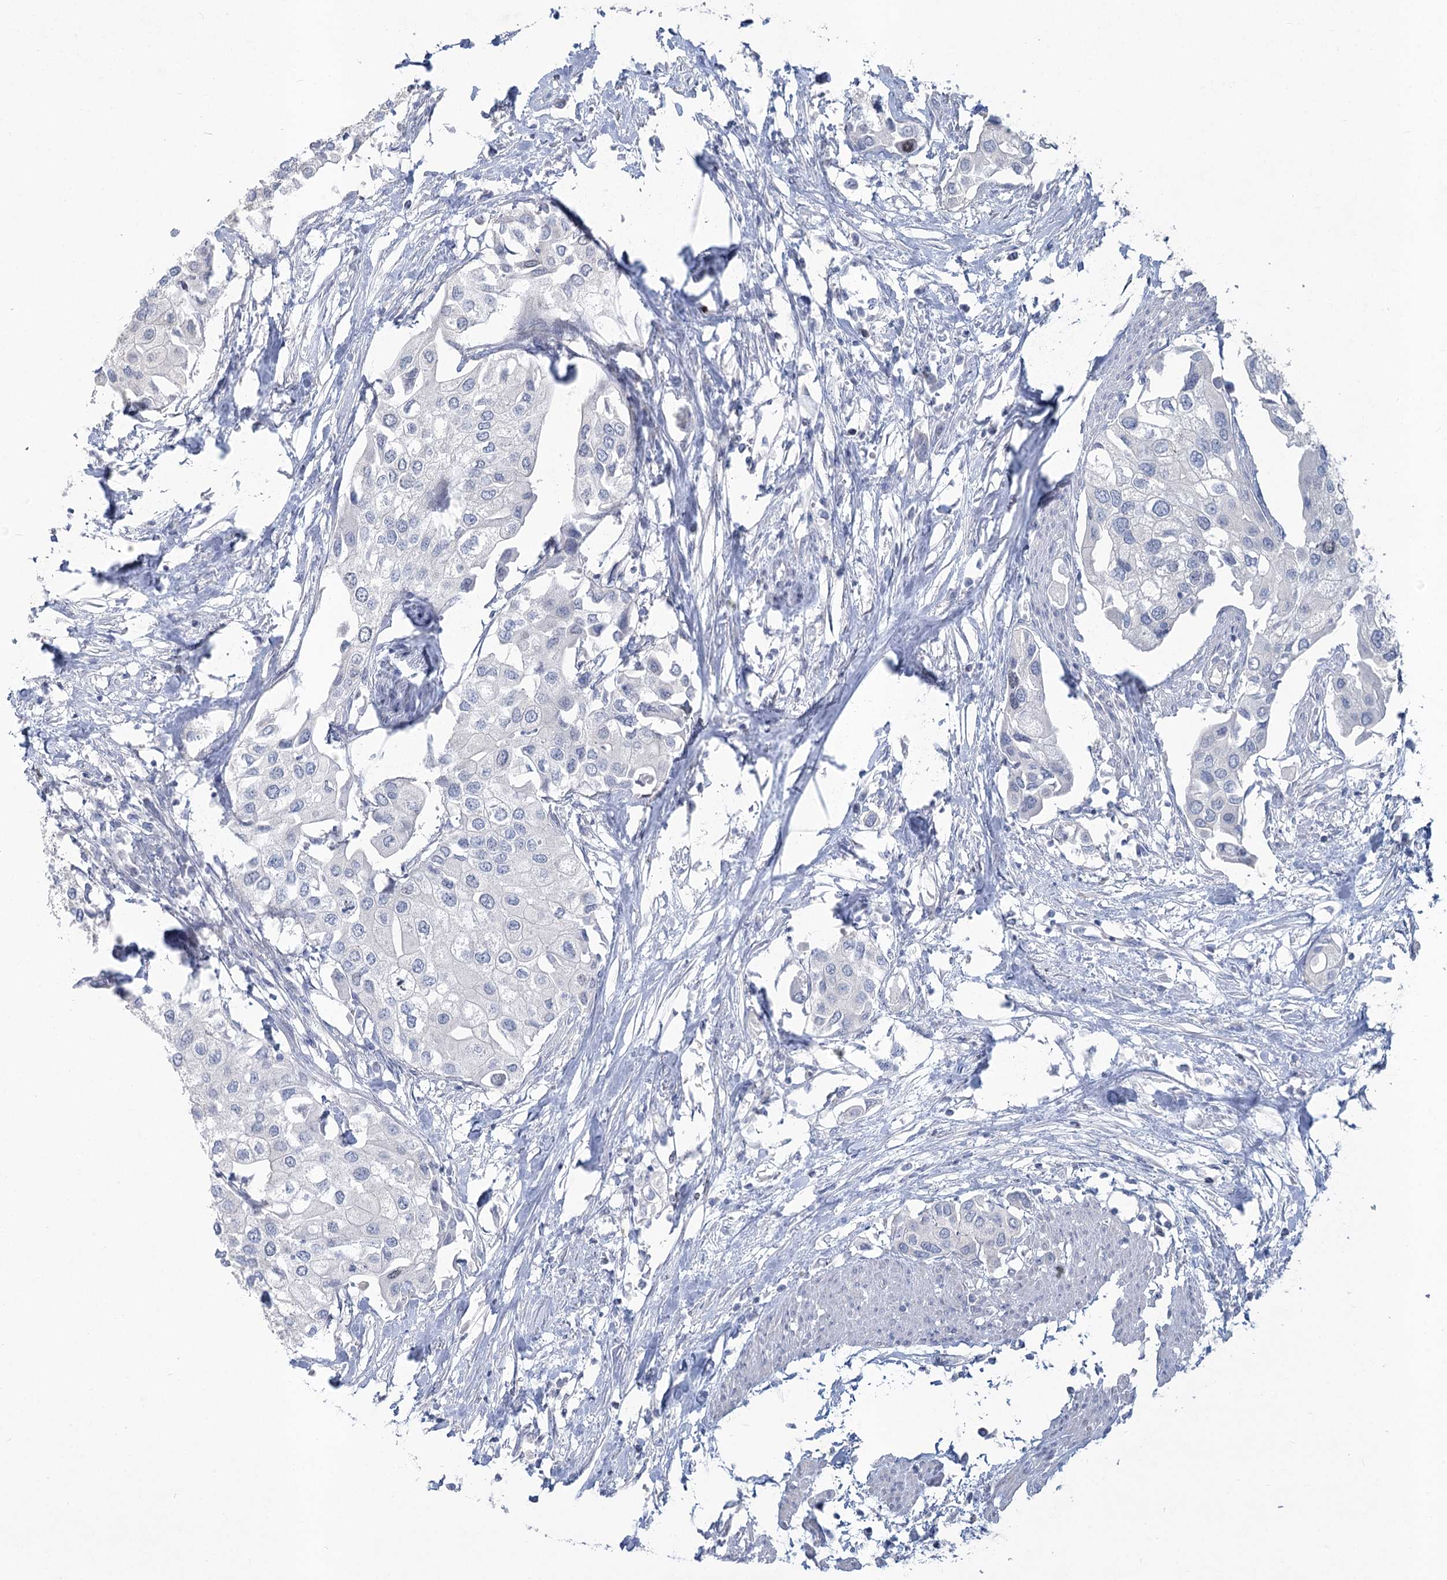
{"staining": {"intensity": "negative", "quantity": "none", "location": "none"}, "tissue": "urothelial cancer", "cell_type": "Tumor cells", "image_type": "cancer", "snomed": [{"axis": "morphology", "description": "Urothelial carcinoma, High grade"}, {"axis": "topography", "description": "Urinary bladder"}], "caption": "High magnification brightfield microscopy of urothelial cancer stained with DAB (brown) and counterstained with hematoxylin (blue): tumor cells show no significant staining. (Immunohistochemistry, brightfield microscopy, high magnification).", "gene": "ABITRAM", "patient": {"sex": "male", "age": 64}}